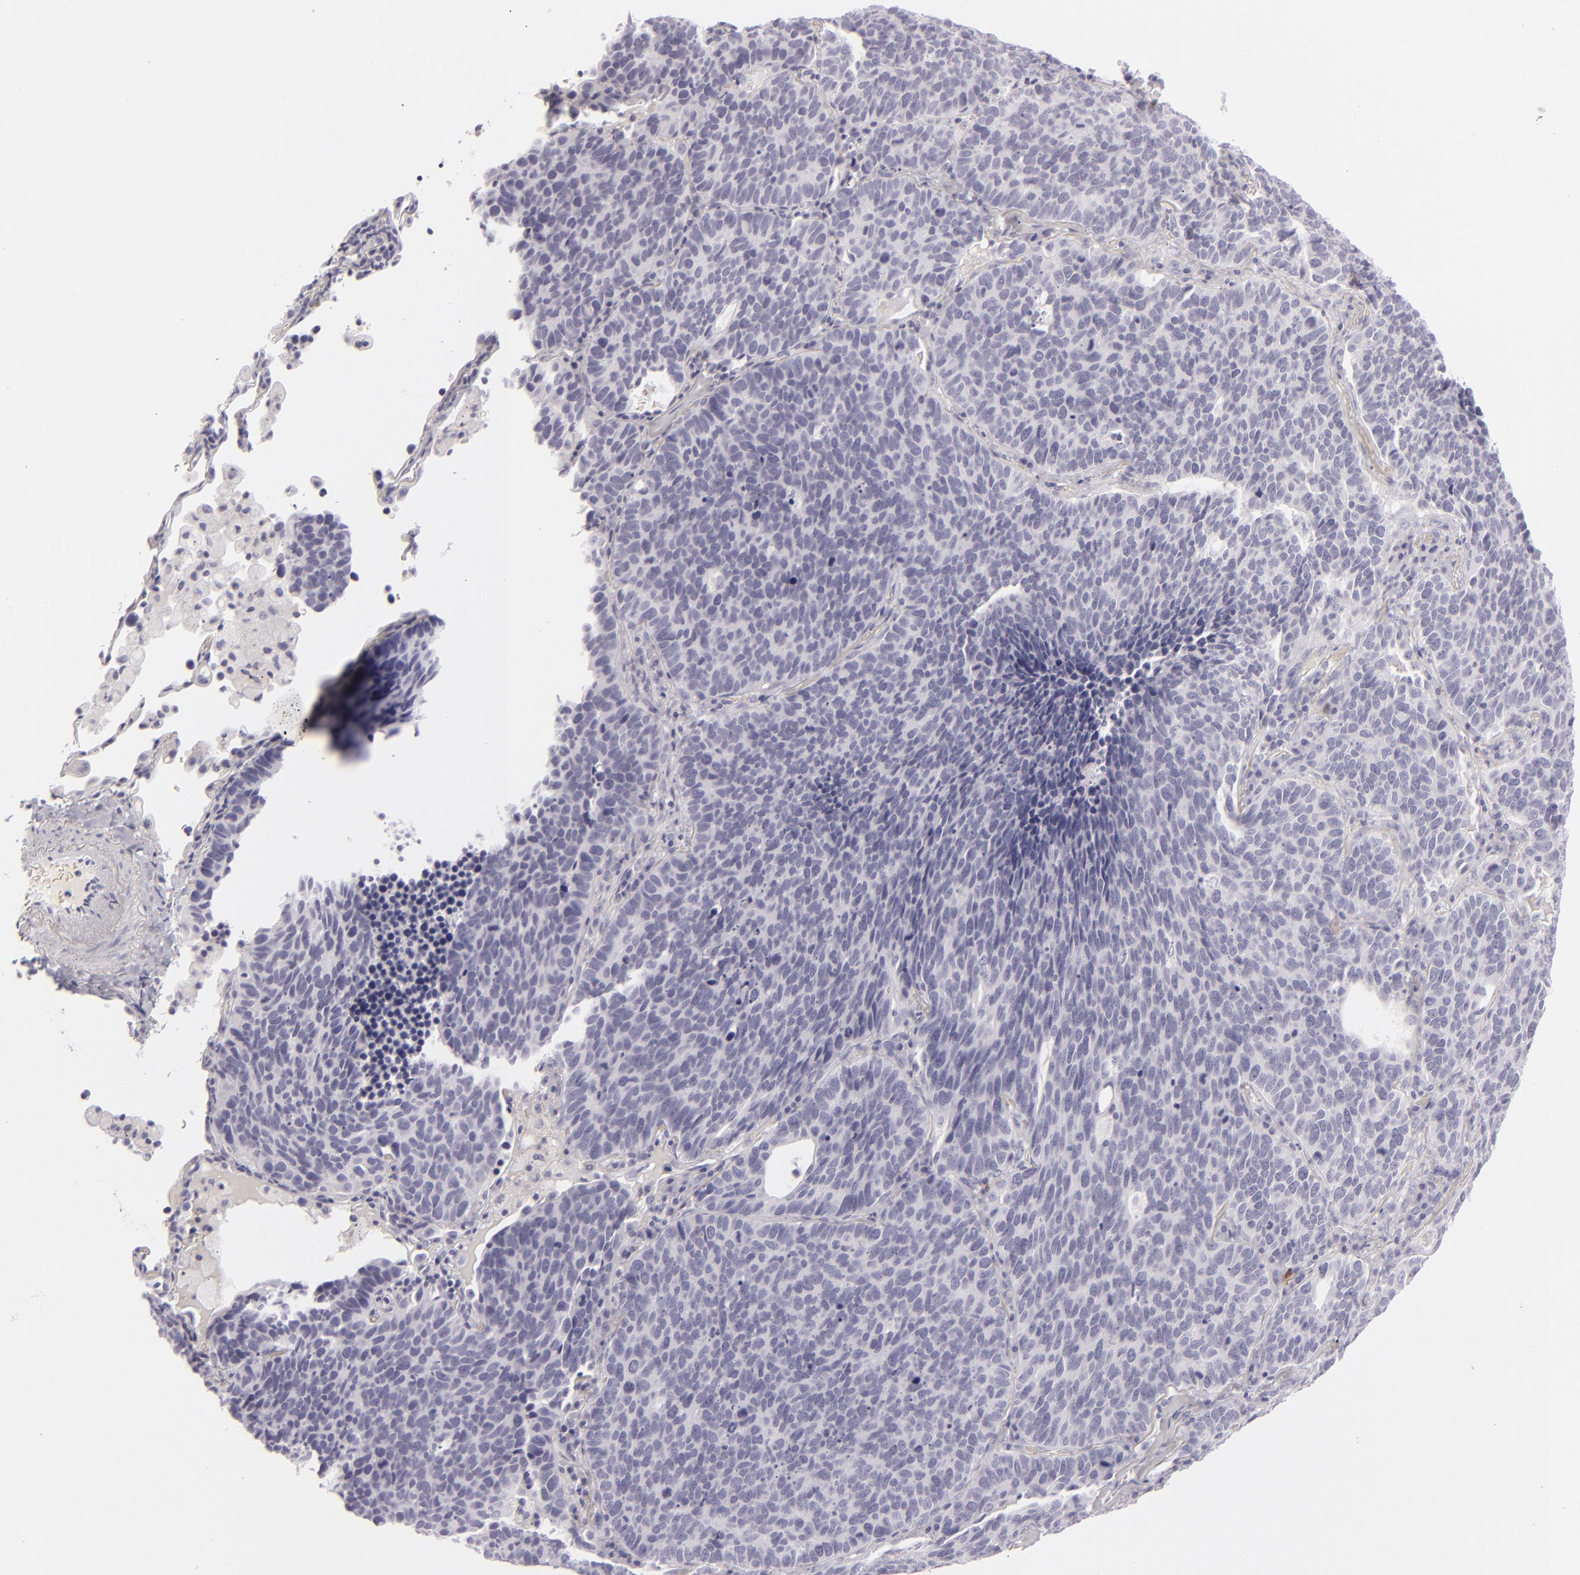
{"staining": {"intensity": "negative", "quantity": "none", "location": "none"}, "tissue": "lung cancer", "cell_type": "Tumor cells", "image_type": "cancer", "snomed": [{"axis": "morphology", "description": "Neoplasm, malignant, NOS"}, {"axis": "topography", "description": "Lung"}], "caption": "DAB immunohistochemical staining of malignant neoplasm (lung) demonstrates no significant expression in tumor cells. (IHC, brightfield microscopy, high magnification).", "gene": "CDX2", "patient": {"sex": "female", "age": 75}}